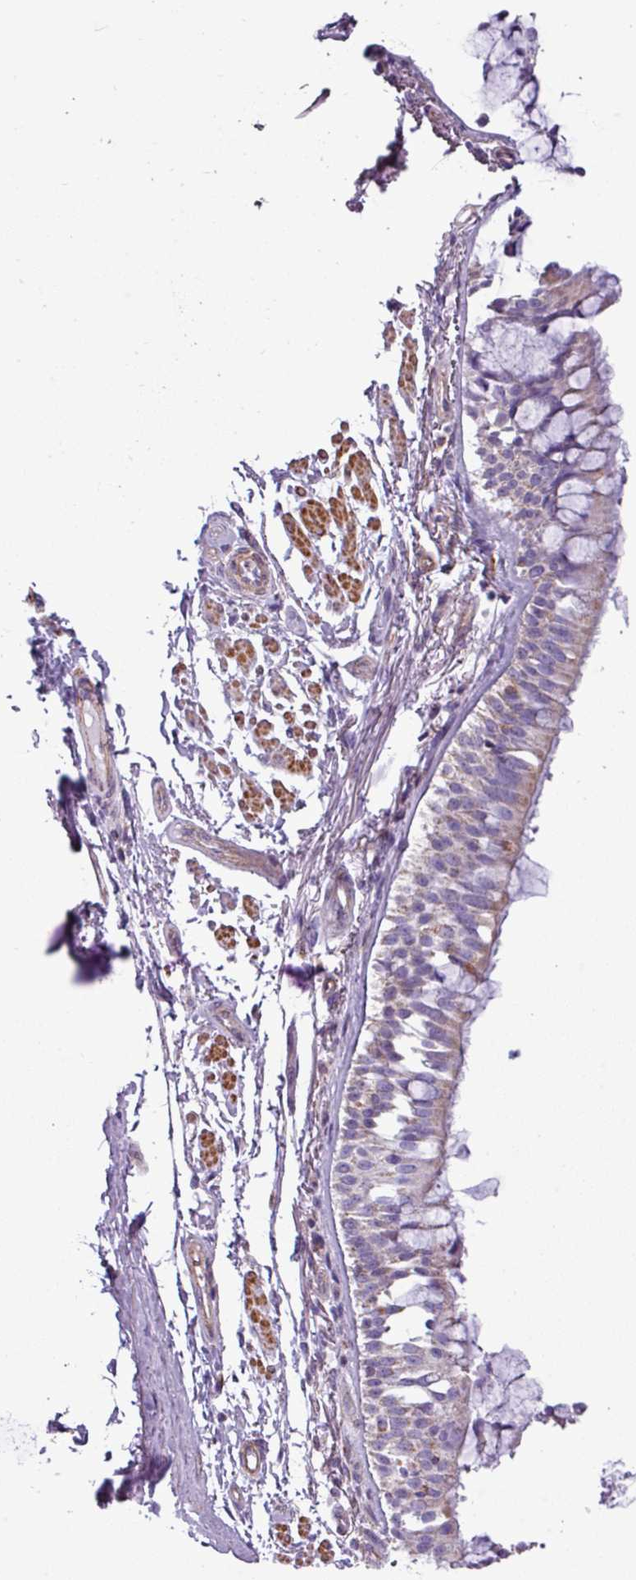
{"staining": {"intensity": "weak", "quantity": "<25%", "location": "cytoplasmic/membranous"}, "tissue": "bronchus", "cell_type": "Respiratory epithelial cells", "image_type": "normal", "snomed": [{"axis": "morphology", "description": "Normal tissue, NOS"}, {"axis": "topography", "description": "Bronchus"}], "caption": "A high-resolution photomicrograph shows immunohistochemistry (IHC) staining of normal bronchus, which exhibits no significant staining in respiratory epithelial cells. Nuclei are stained in blue.", "gene": "BTN2A2", "patient": {"sex": "male", "age": 70}}